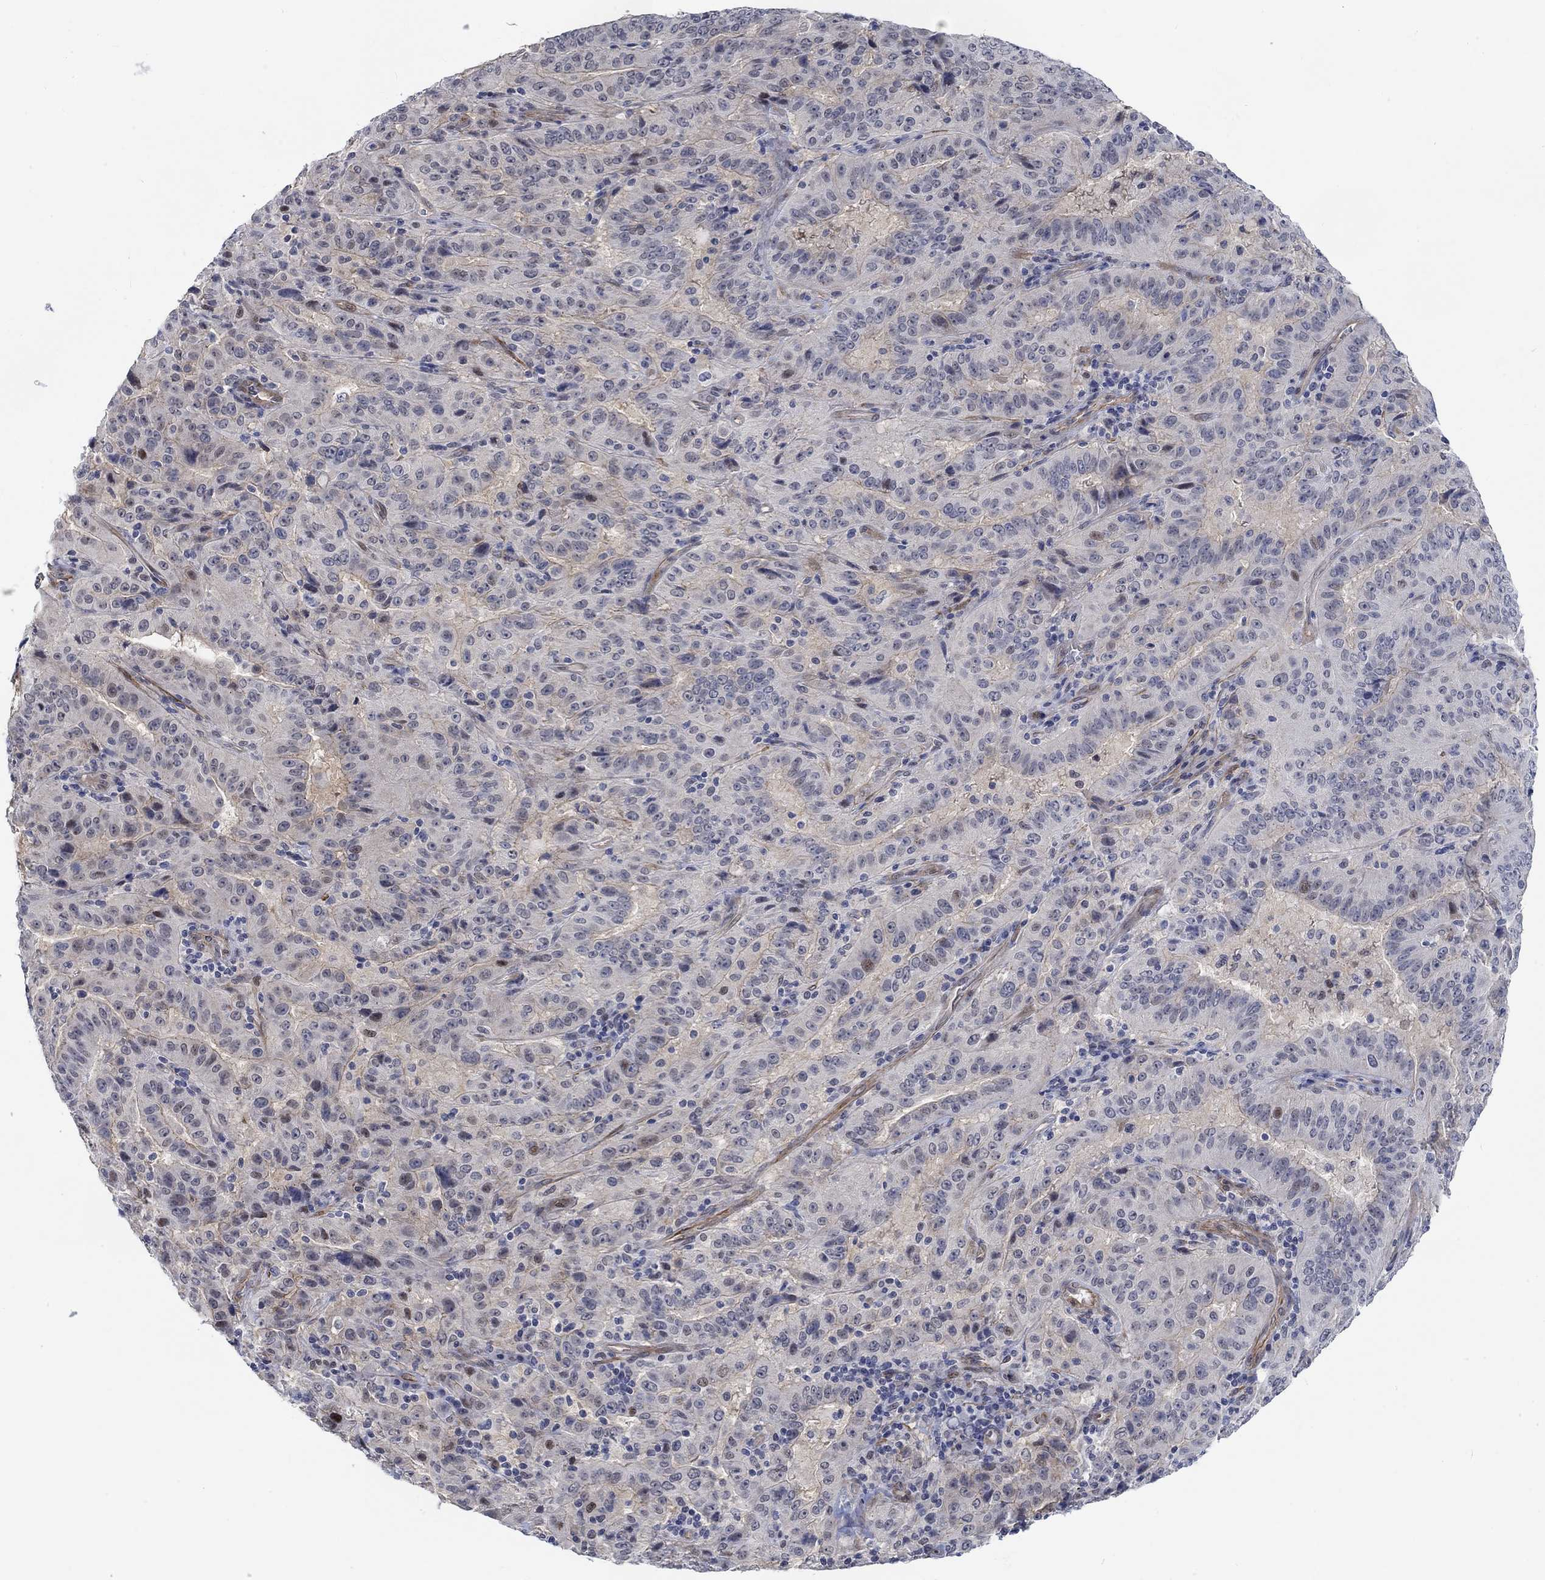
{"staining": {"intensity": "weak", "quantity": "<25%", "location": "cytoplasmic/membranous,nuclear"}, "tissue": "pancreatic cancer", "cell_type": "Tumor cells", "image_type": "cancer", "snomed": [{"axis": "morphology", "description": "Adenocarcinoma, NOS"}, {"axis": "topography", "description": "Pancreas"}], "caption": "Immunohistochemistry photomicrograph of adenocarcinoma (pancreatic) stained for a protein (brown), which demonstrates no staining in tumor cells. (Brightfield microscopy of DAB (3,3'-diaminobenzidine) immunohistochemistry at high magnification).", "gene": "KCNH8", "patient": {"sex": "male", "age": 63}}